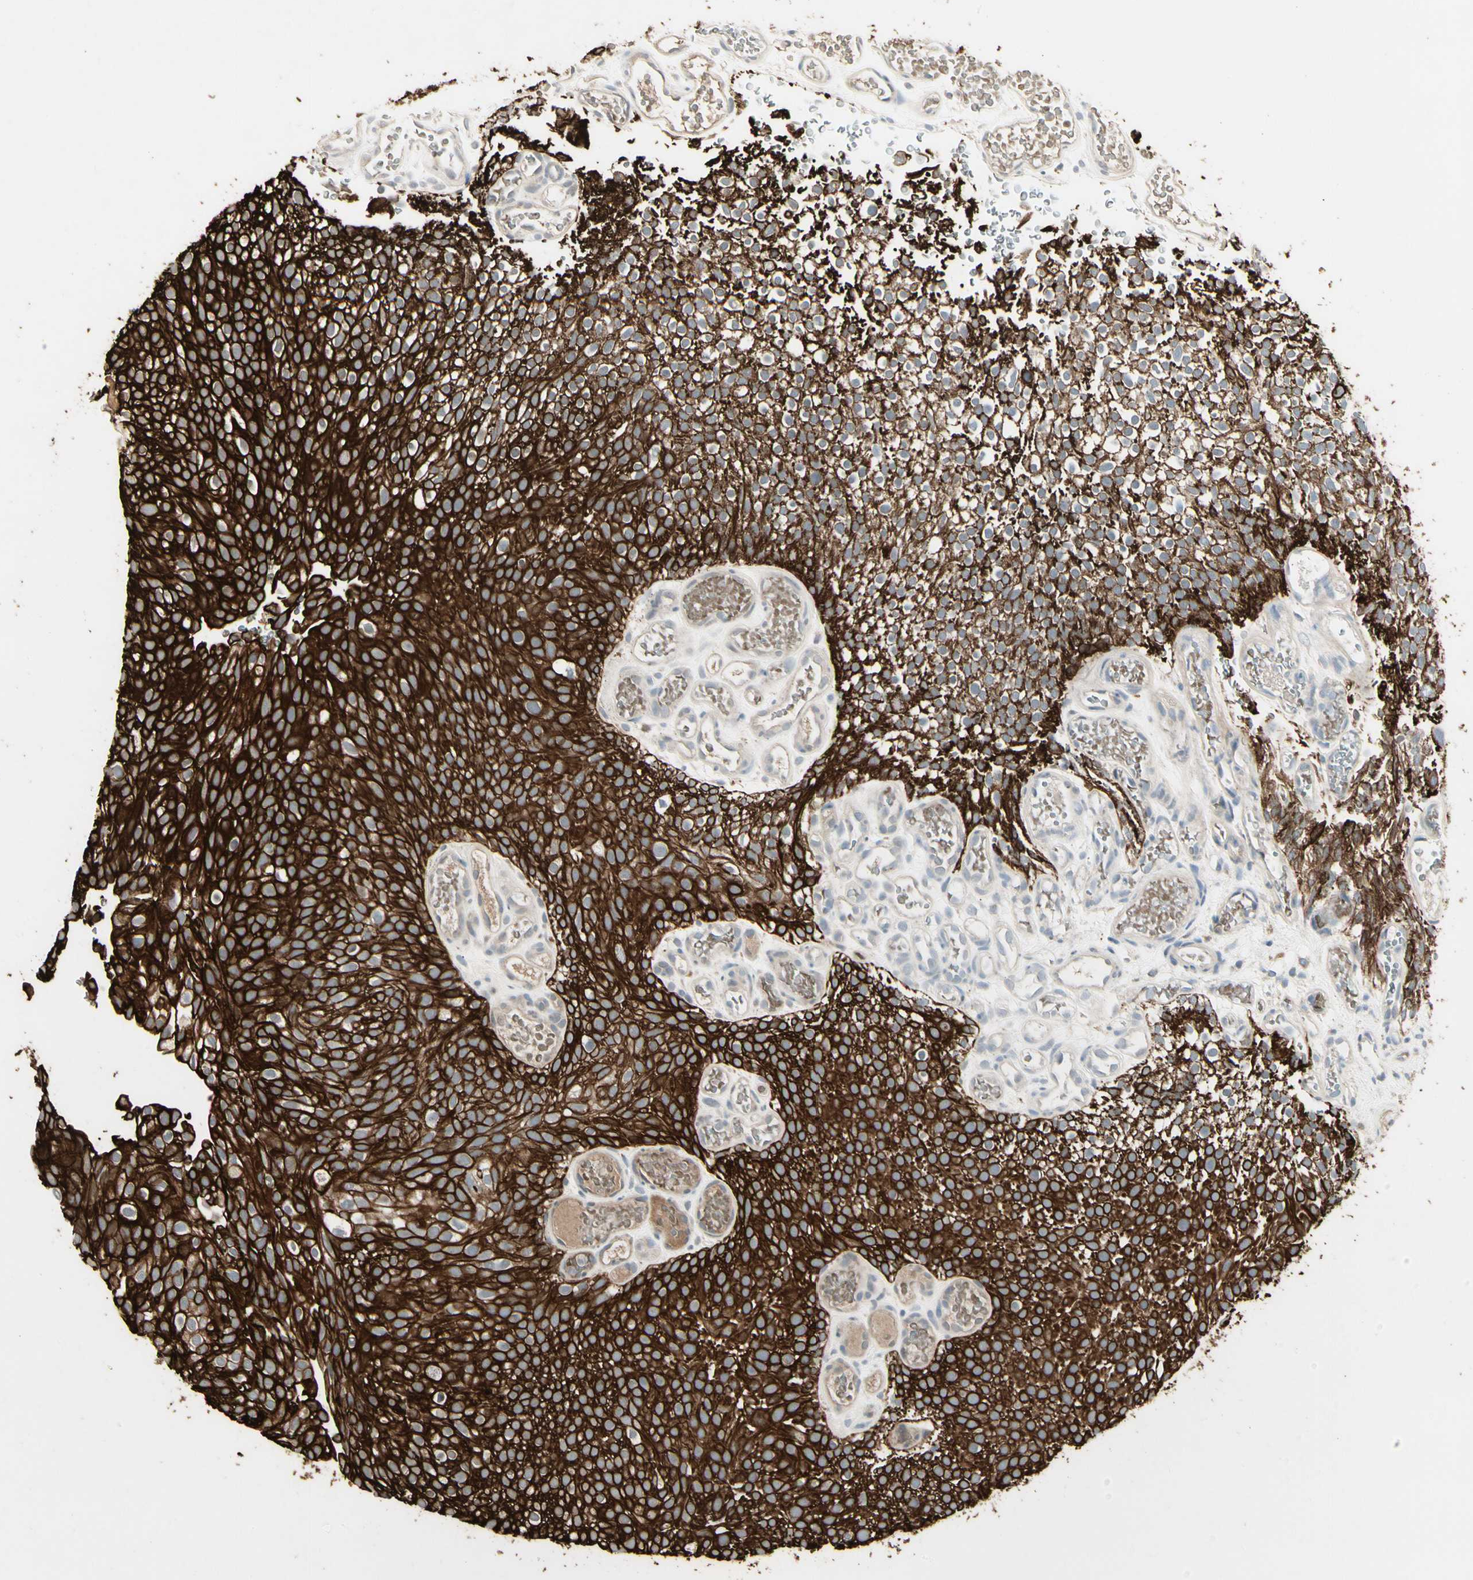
{"staining": {"intensity": "strong", "quantity": ">75%", "location": "cytoplasmic/membranous"}, "tissue": "urothelial cancer", "cell_type": "Tumor cells", "image_type": "cancer", "snomed": [{"axis": "morphology", "description": "Urothelial carcinoma, Low grade"}, {"axis": "topography", "description": "Urinary bladder"}], "caption": "A brown stain highlights strong cytoplasmic/membranous staining of a protein in urothelial carcinoma (low-grade) tumor cells. (IHC, brightfield microscopy, high magnification).", "gene": "SKIL", "patient": {"sex": "male", "age": 78}}